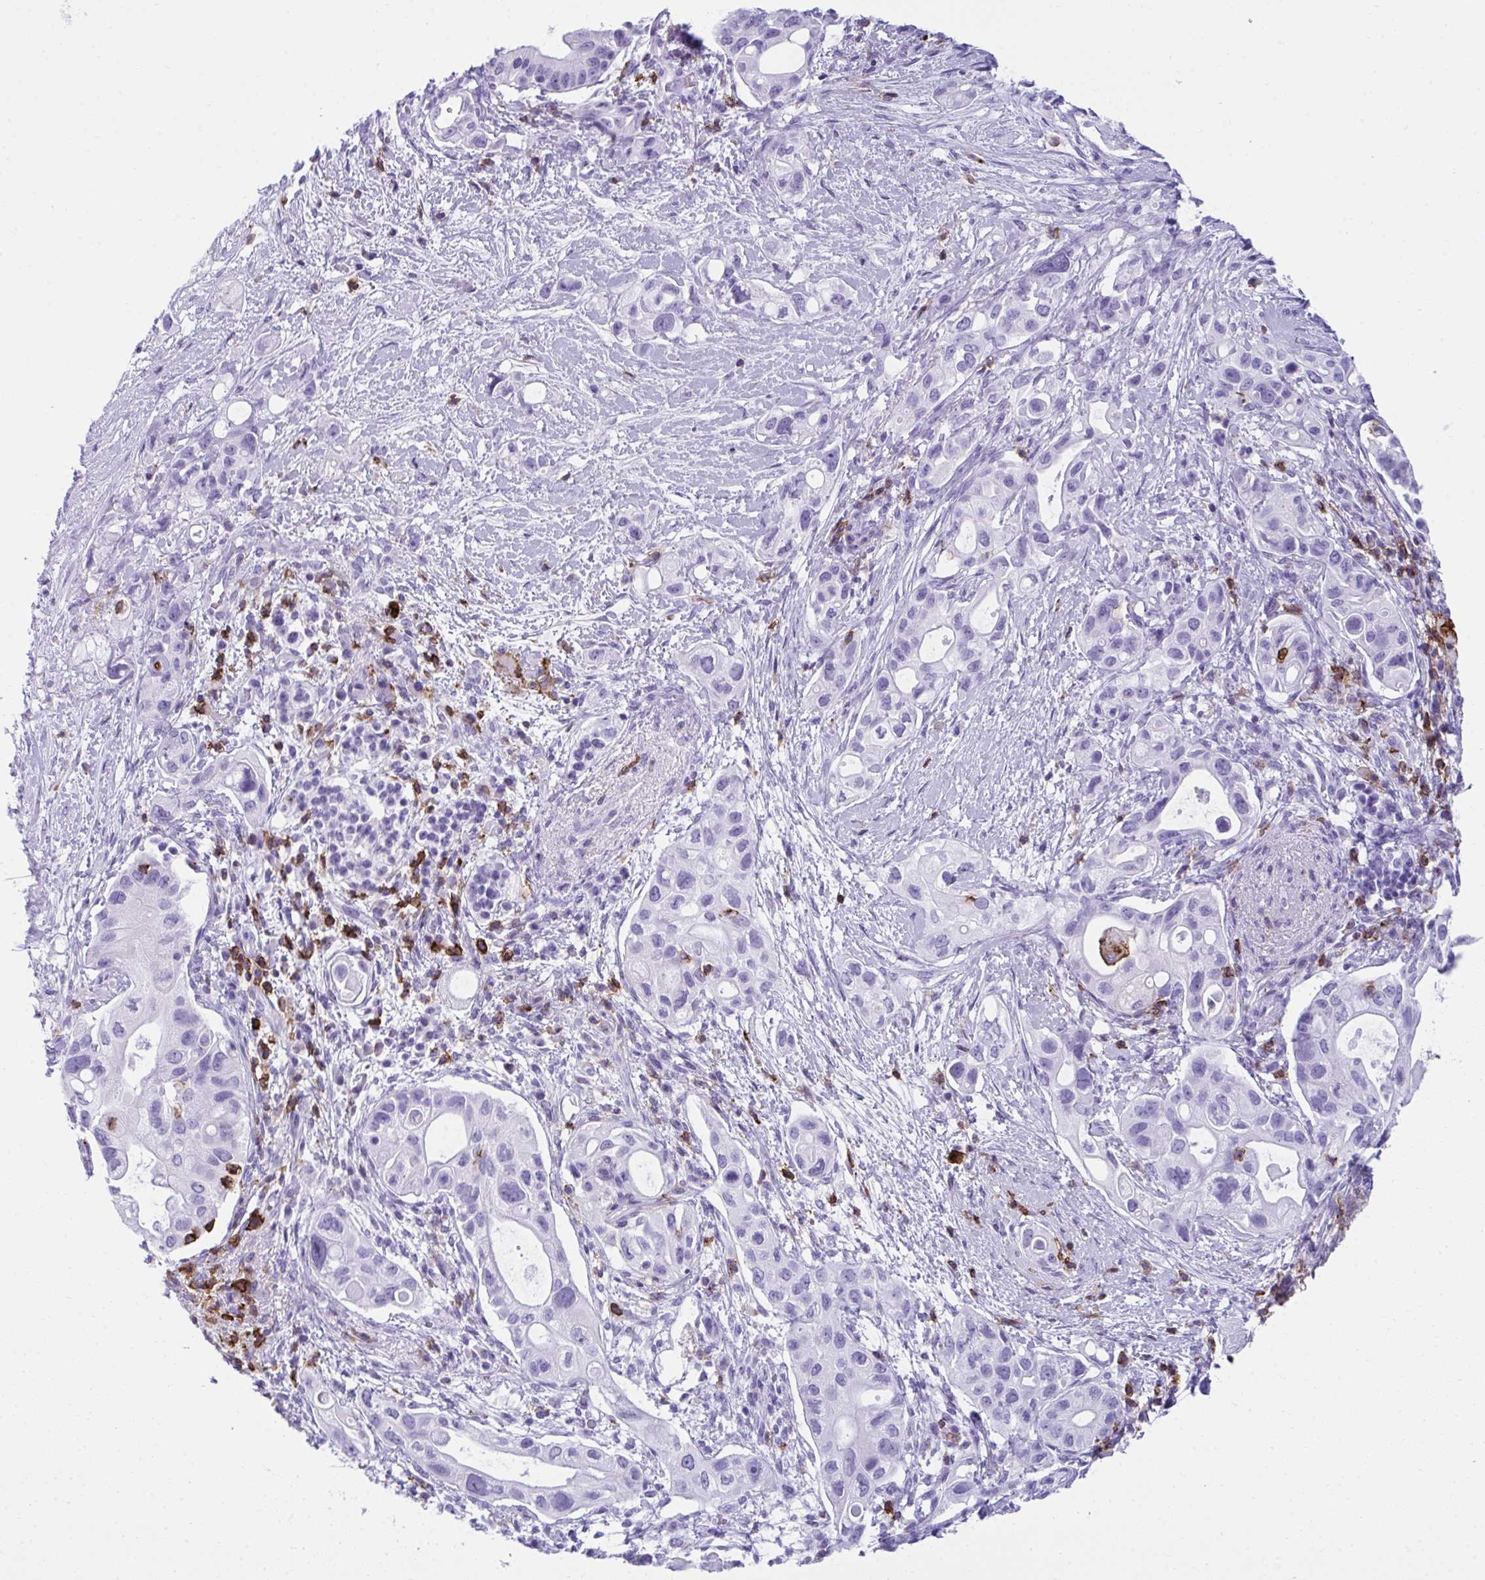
{"staining": {"intensity": "negative", "quantity": "none", "location": "none"}, "tissue": "pancreatic cancer", "cell_type": "Tumor cells", "image_type": "cancer", "snomed": [{"axis": "morphology", "description": "Adenocarcinoma, NOS"}, {"axis": "topography", "description": "Pancreas"}], "caption": "This is an immunohistochemistry image of human pancreatic adenocarcinoma. There is no positivity in tumor cells.", "gene": "SPN", "patient": {"sex": "female", "age": 72}}